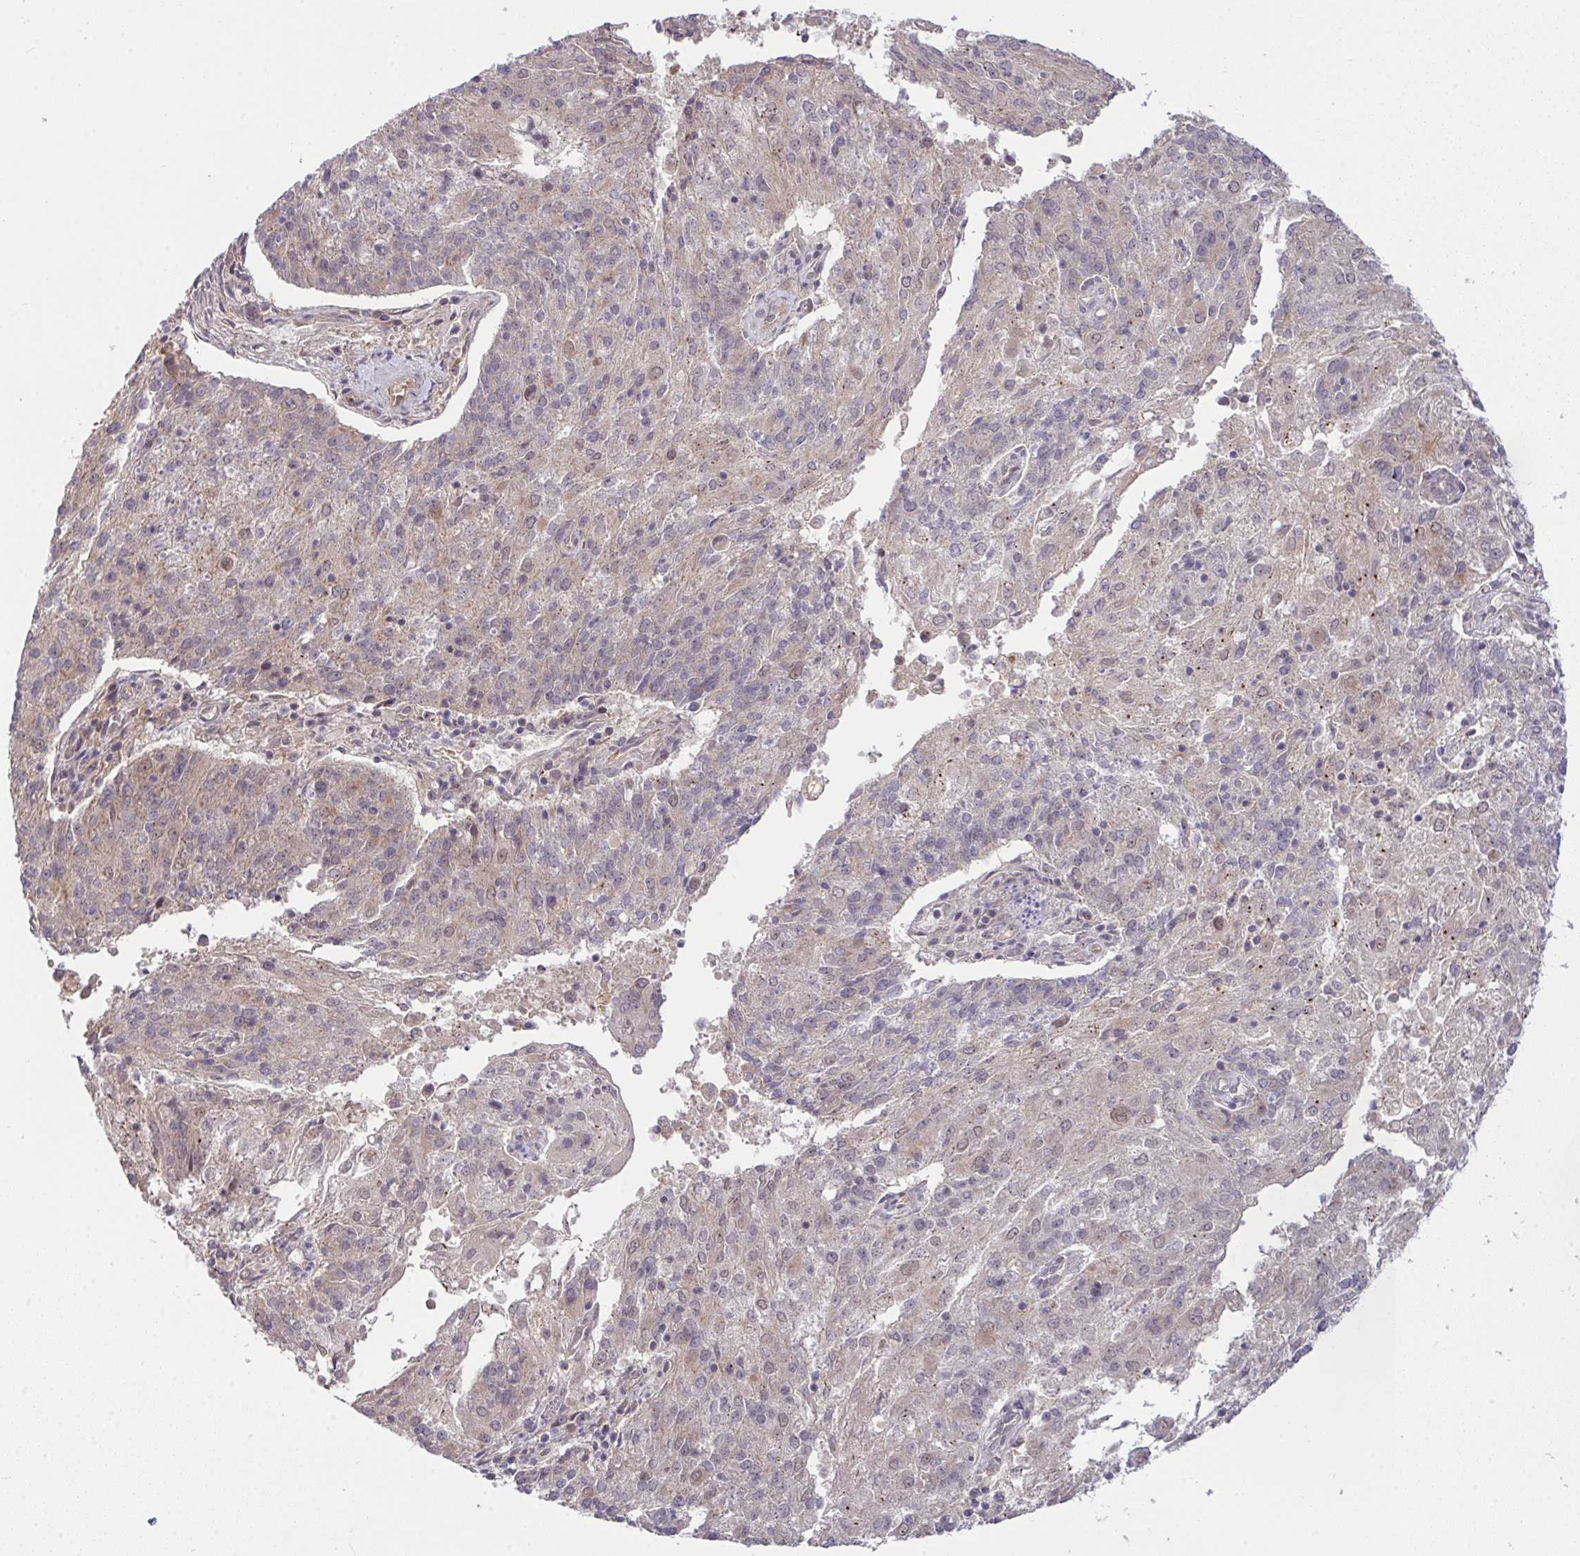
{"staining": {"intensity": "weak", "quantity": "<25%", "location": "nuclear"}, "tissue": "endometrial cancer", "cell_type": "Tumor cells", "image_type": "cancer", "snomed": [{"axis": "morphology", "description": "Adenocarcinoma, NOS"}, {"axis": "topography", "description": "Endometrium"}], "caption": "Human endometrial cancer (adenocarcinoma) stained for a protein using immunohistochemistry (IHC) shows no expression in tumor cells.", "gene": "SLC9A6", "patient": {"sex": "female", "age": 82}}